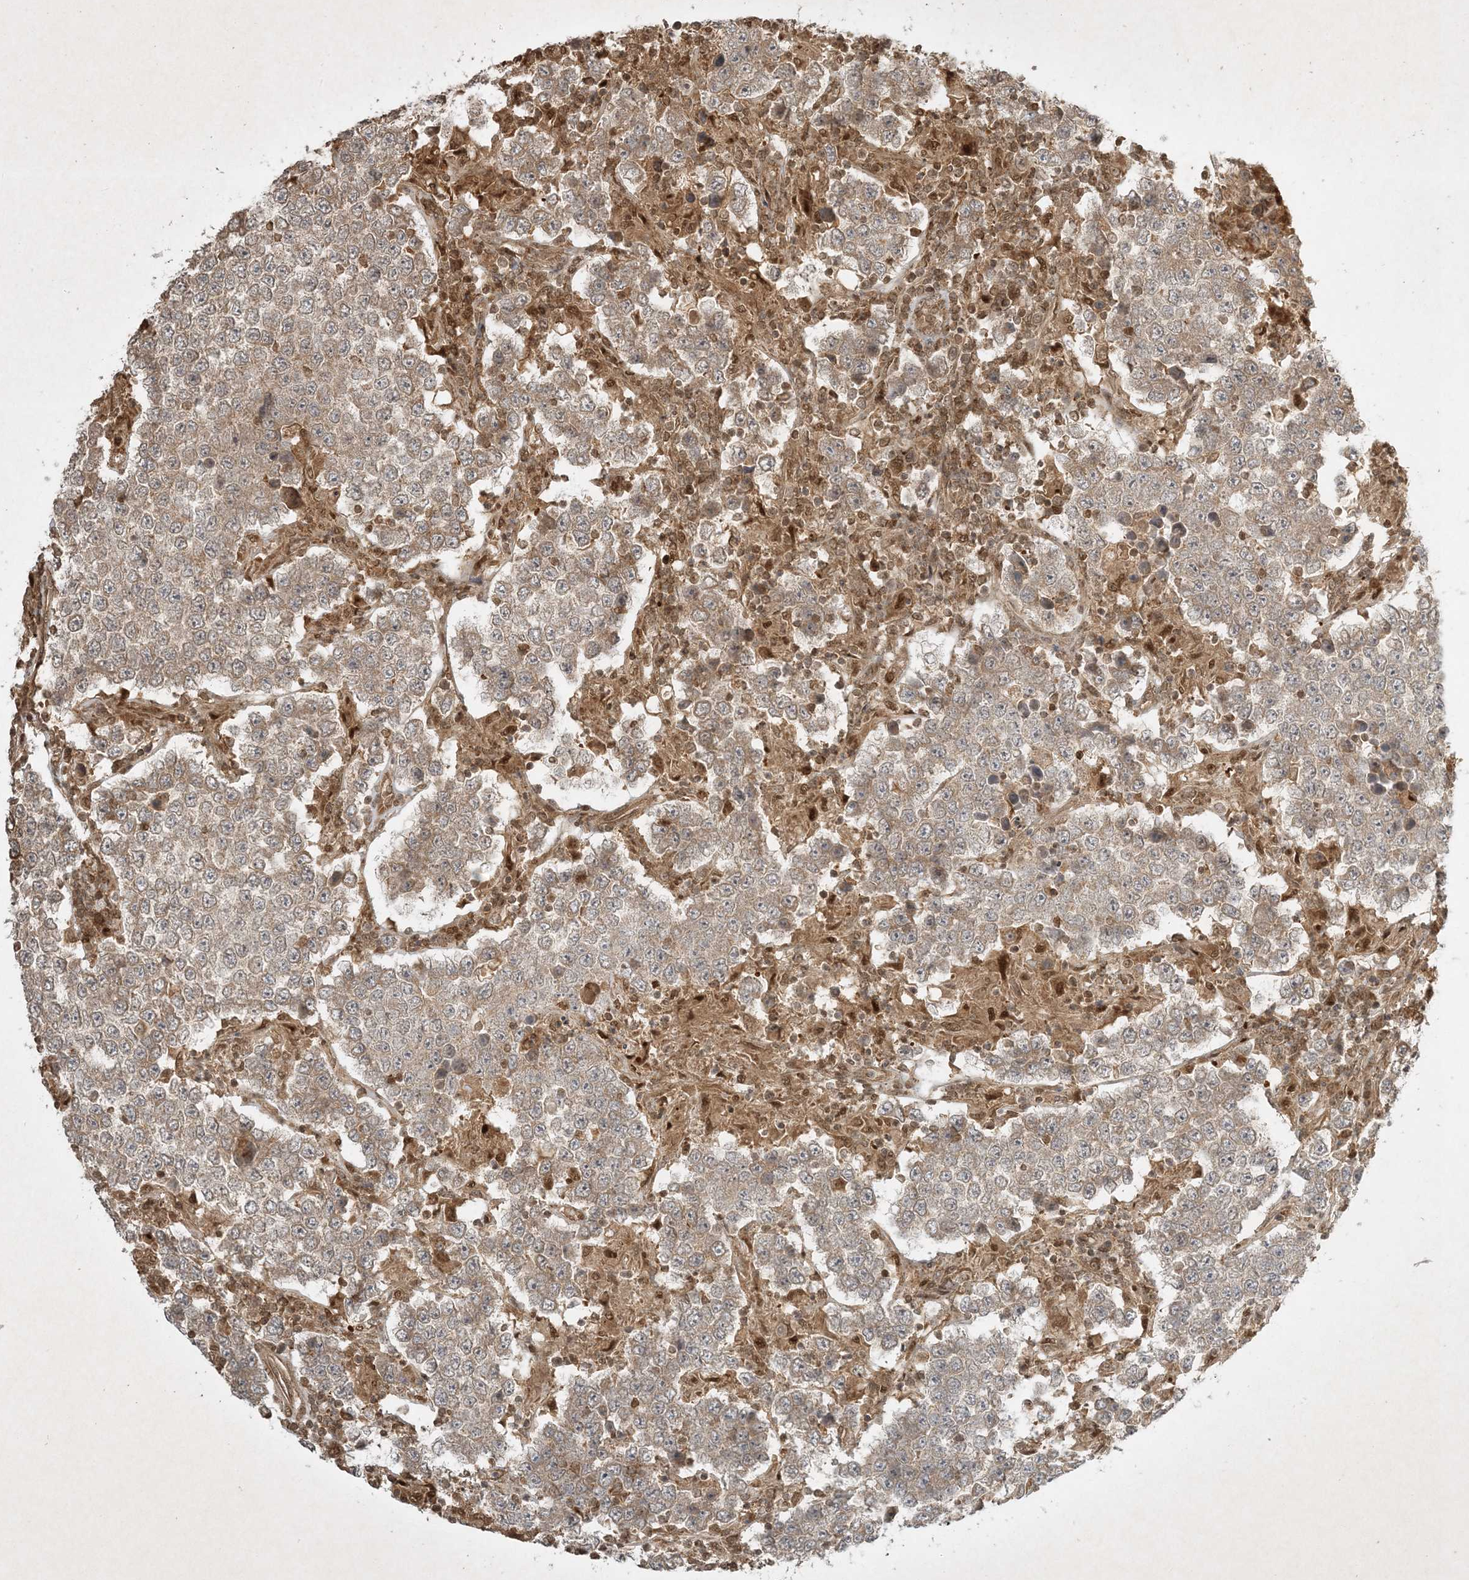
{"staining": {"intensity": "weak", "quantity": "25%-75%", "location": "cytoplasmic/membranous"}, "tissue": "testis cancer", "cell_type": "Tumor cells", "image_type": "cancer", "snomed": [{"axis": "morphology", "description": "Normal tissue, NOS"}, {"axis": "morphology", "description": "Urothelial carcinoma, High grade"}, {"axis": "morphology", "description": "Seminoma, NOS"}, {"axis": "morphology", "description": "Carcinoma, Embryonal, NOS"}, {"axis": "topography", "description": "Urinary bladder"}, {"axis": "topography", "description": "Testis"}], "caption": "Human testis cancer (urothelial carcinoma (high-grade)) stained for a protein (brown) displays weak cytoplasmic/membranous positive expression in about 25%-75% of tumor cells.", "gene": "PLTP", "patient": {"sex": "male", "age": 41}}